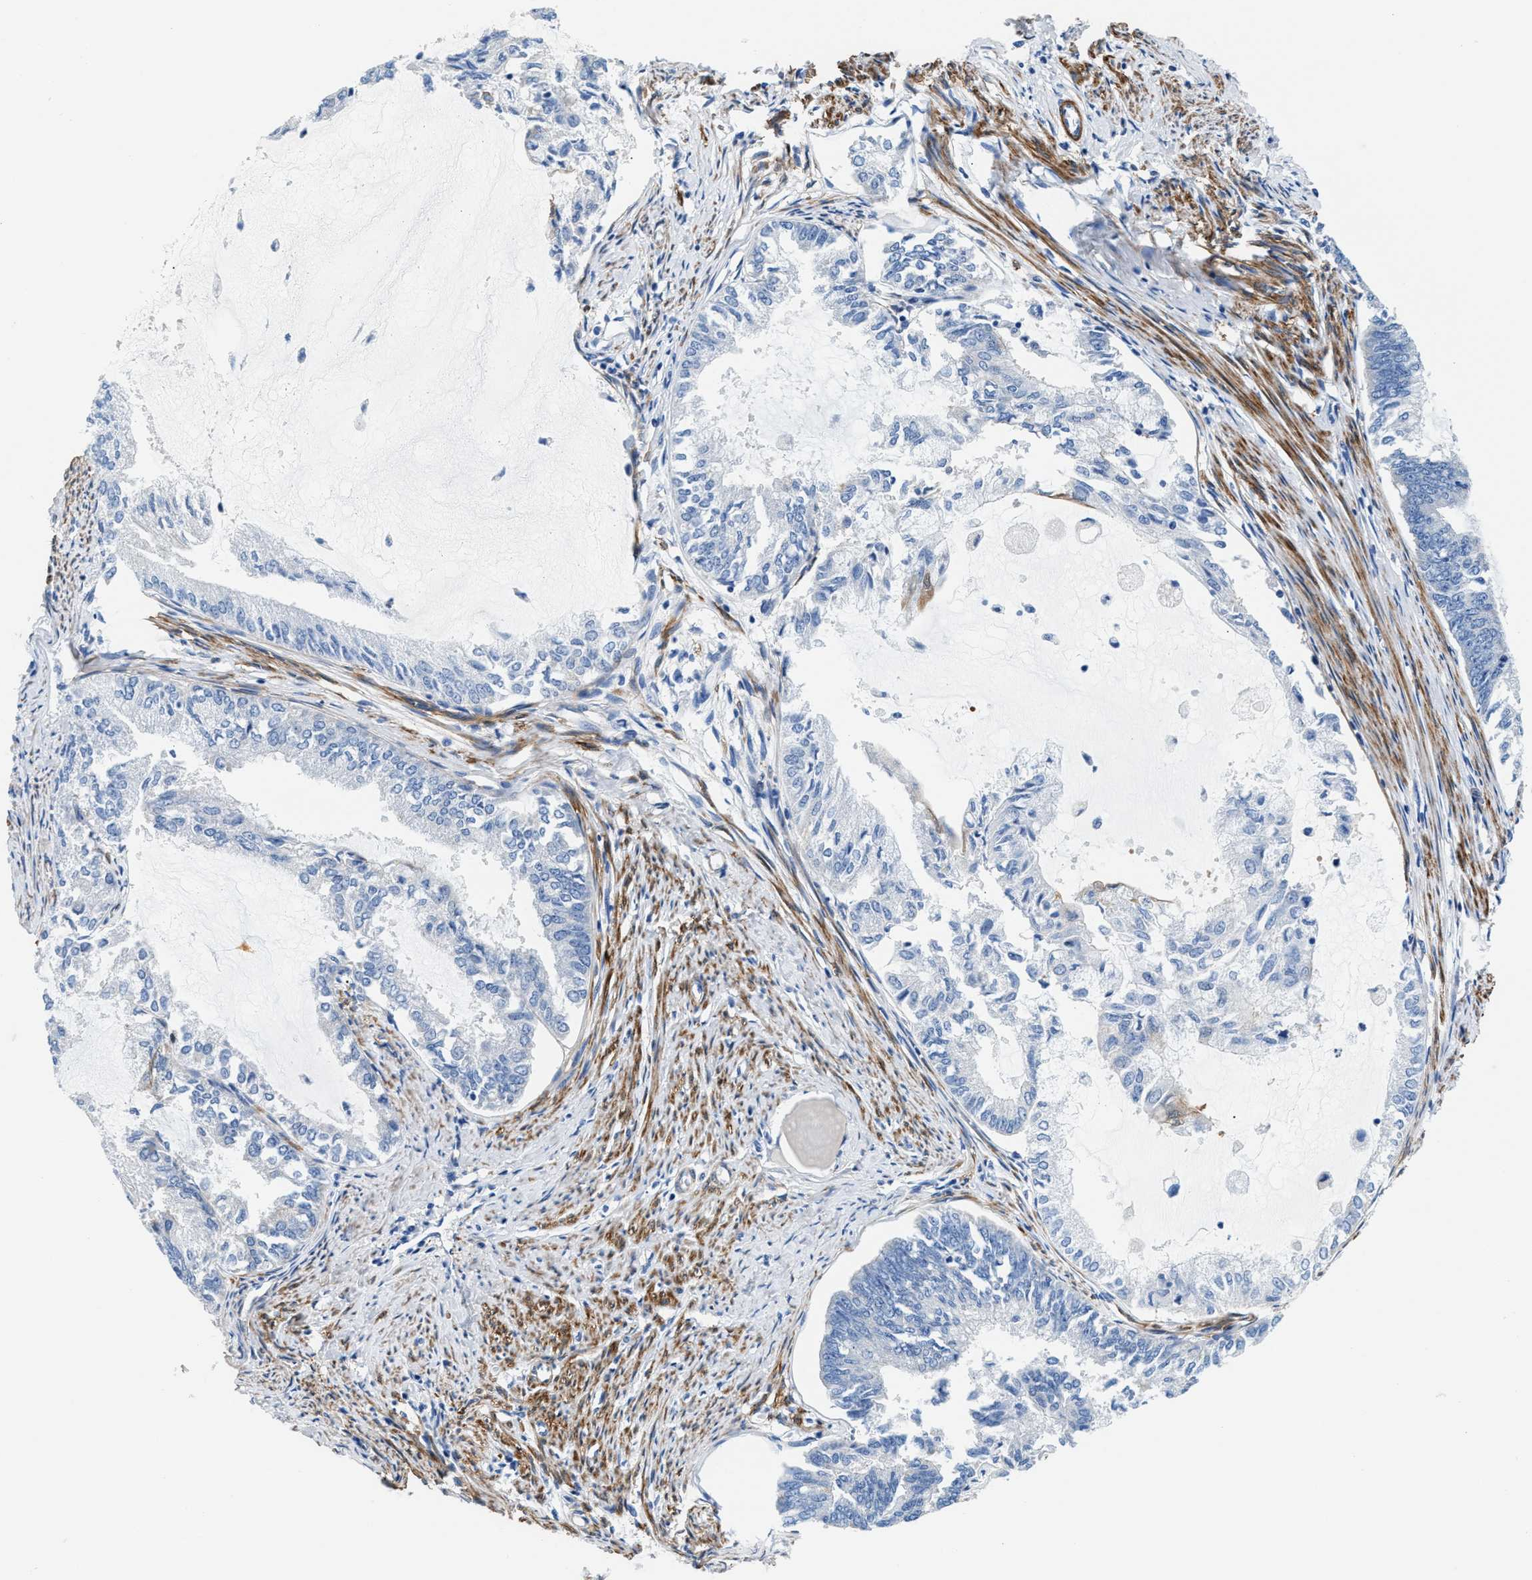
{"staining": {"intensity": "negative", "quantity": "none", "location": "none"}, "tissue": "endometrial cancer", "cell_type": "Tumor cells", "image_type": "cancer", "snomed": [{"axis": "morphology", "description": "Adenocarcinoma, NOS"}, {"axis": "topography", "description": "Endometrium"}], "caption": "An immunohistochemistry (IHC) photomicrograph of endometrial adenocarcinoma is shown. There is no staining in tumor cells of endometrial adenocarcinoma. (Brightfield microscopy of DAB (3,3'-diaminobenzidine) immunohistochemistry (IHC) at high magnification).", "gene": "PARG", "patient": {"sex": "female", "age": 86}}